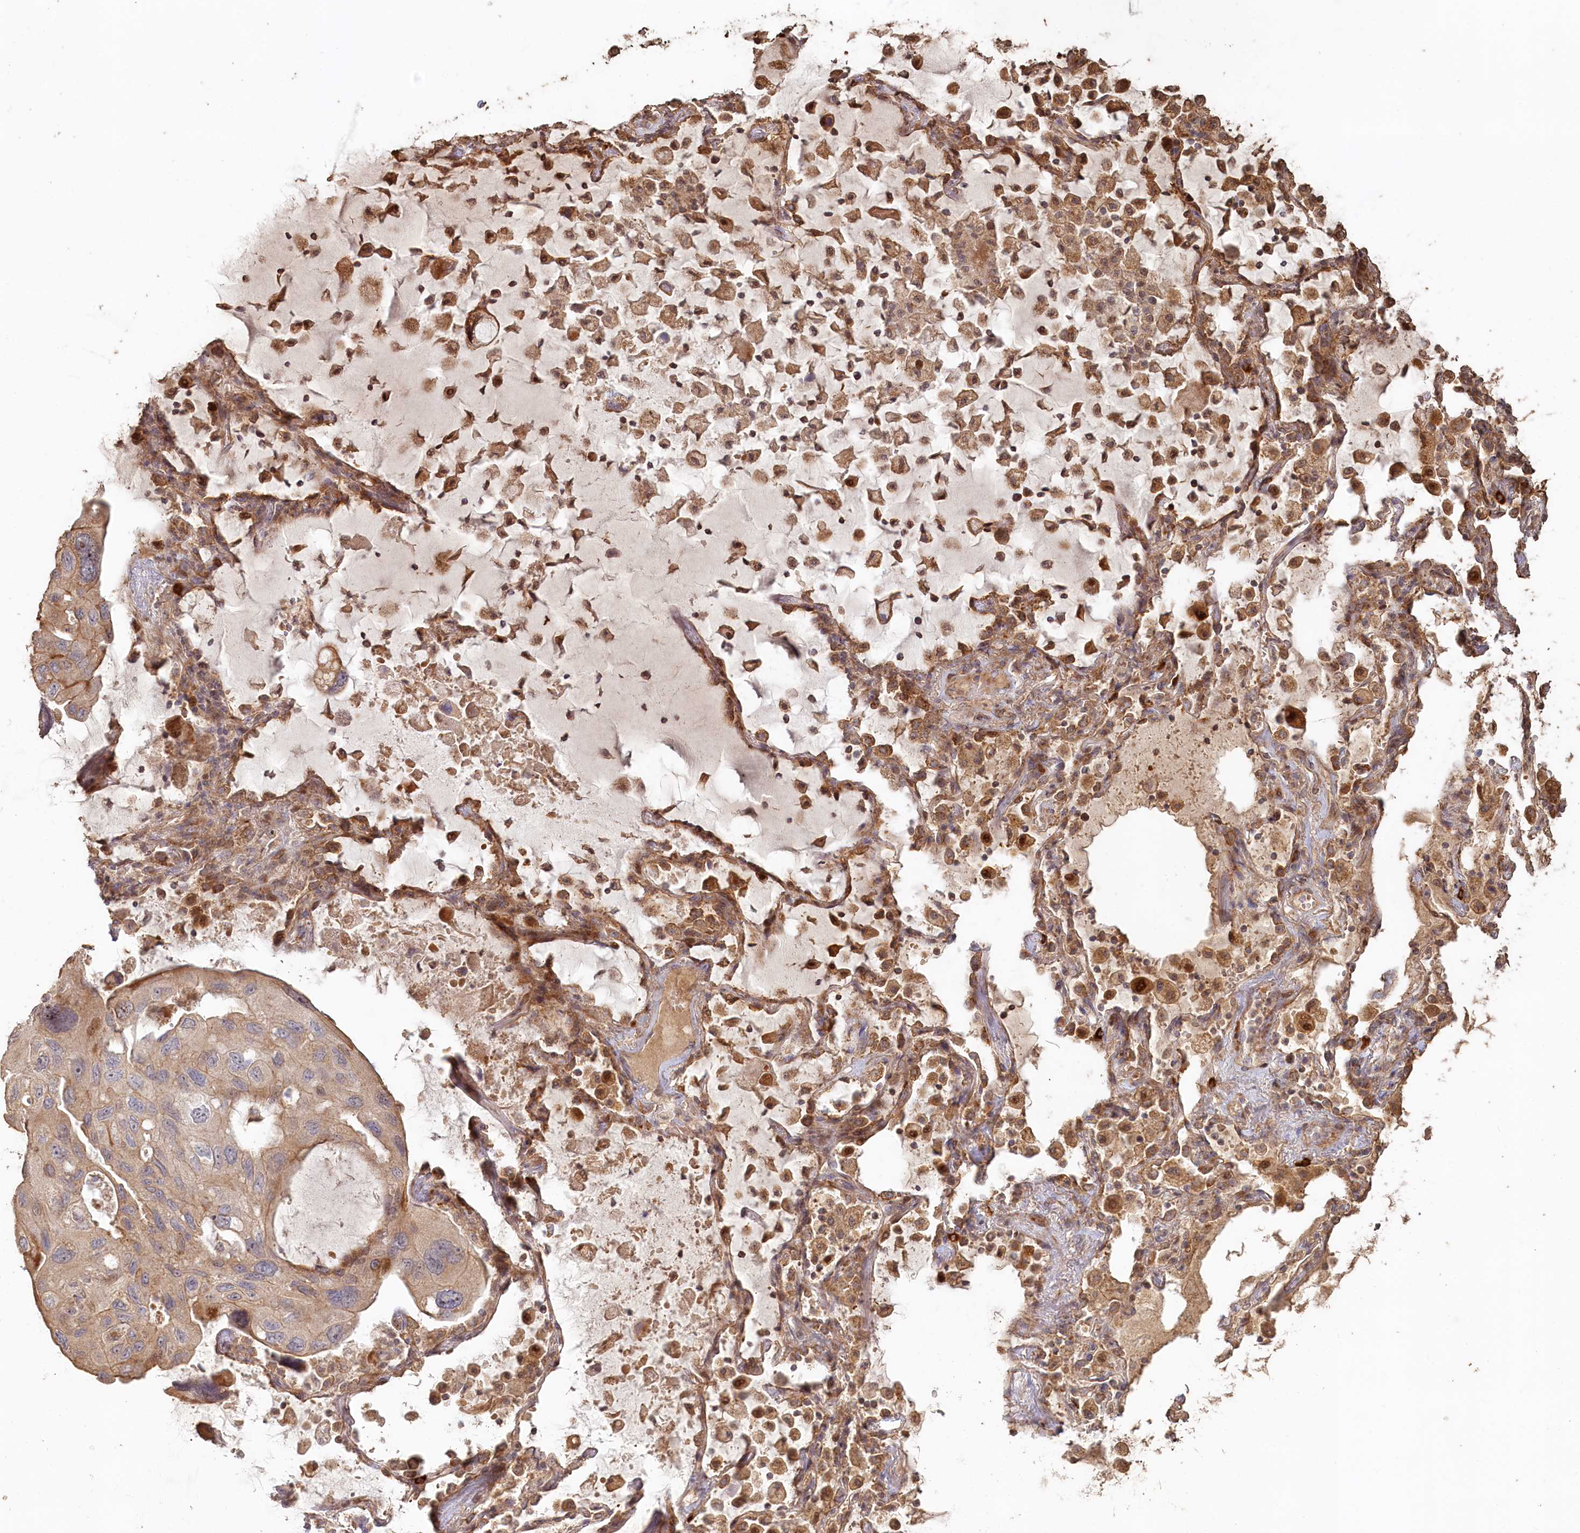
{"staining": {"intensity": "moderate", "quantity": "<25%", "location": "cytoplasmic/membranous"}, "tissue": "lung cancer", "cell_type": "Tumor cells", "image_type": "cancer", "snomed": [{"axis": "morphology", "description": "Squamous cell carcinoma, NOS"}, {"axis": "topography", "description": "Lung"}], "caption": "Immunohistochemical staining of human lung squamous cell carcinoma exhibits low levels of moderate cytoplasmic/membranous positivity in approximately <25% of tumor cells.", "gene": "HAL", "patient": {"sex": "female", "age": 73}}